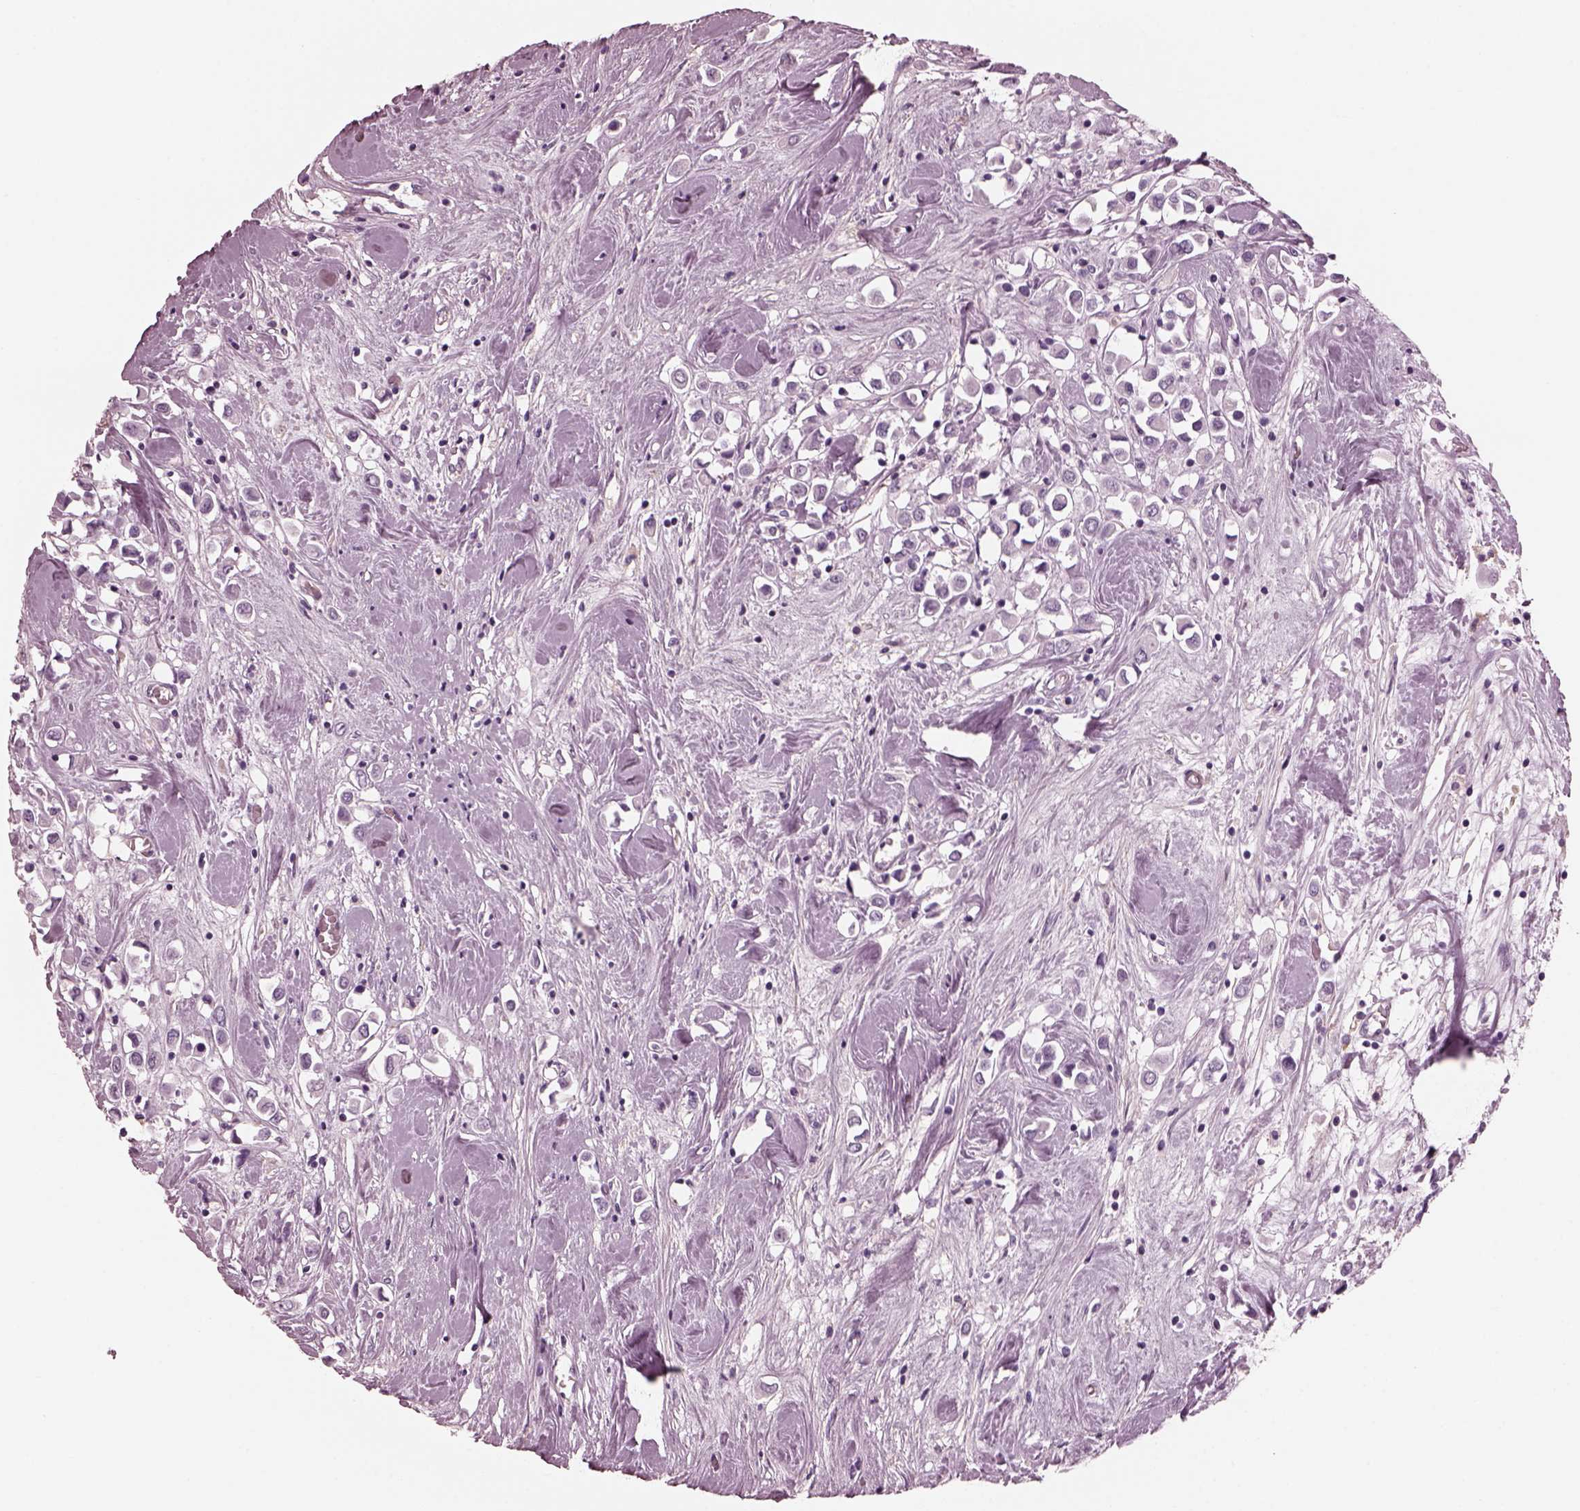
{"staining": {"intensity": "negative", "quantity": "none", "location": "none"}, "tissue": "breast cancer", "cell_type": "Tumor cells", "image_type": "cancer", "snomed": [{"axis": "morphology", "description": "Duct carcinoma"}, {"axis": "topography", "description": "Breast"}], "caption": "Tumor cells are negative for protein expression in human intraductal carcinoma (breast). (Brightfield microscopy of DAB (3,3'-diaminobenzidine) immunohistochemistry at high magnification).", "gene": "CGA", "patient": {"sex": "female", "age": 61}}